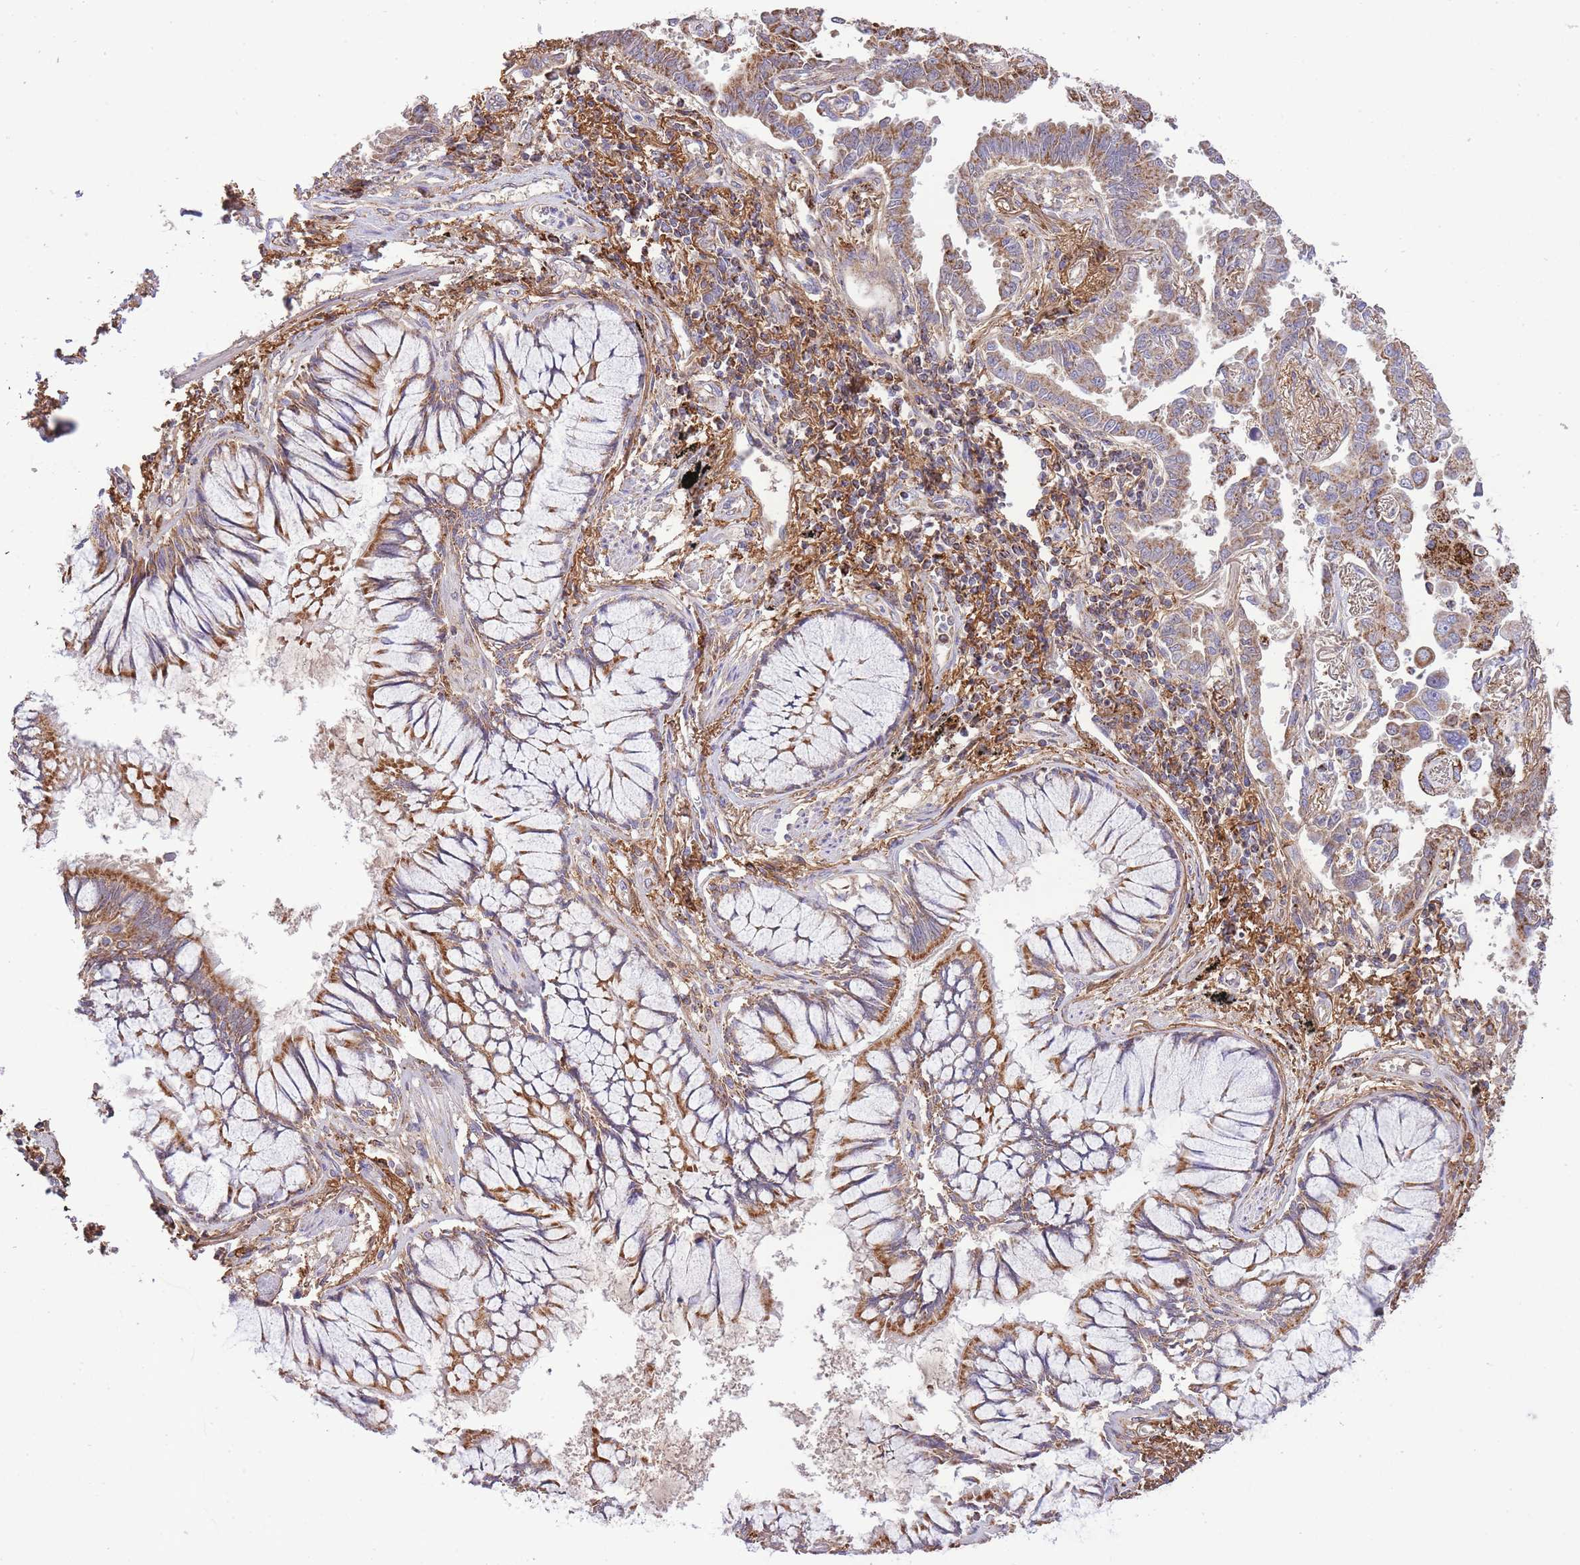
{"staining": {"intensity": "moderate", "quantity": ">75%", "location": "cytoplasmic/membranous"}, "tissue": "lung cancer", "cell_type": "Tumor cells", "image_type": "cancer", "snomed": [{"axis": "morphology", "description": "Adenocarcinoma, NOS"}, {"axis": "topography", "description": "Lung"}], "caption": "About >75% of tumor cells in lung cancer display moderate cytoplasmic/membranous protein expression as visualized by brown immunohistochemical staining.", "gene": "ST3GAL3", "patient": {"sex": "male", "age": 67}}